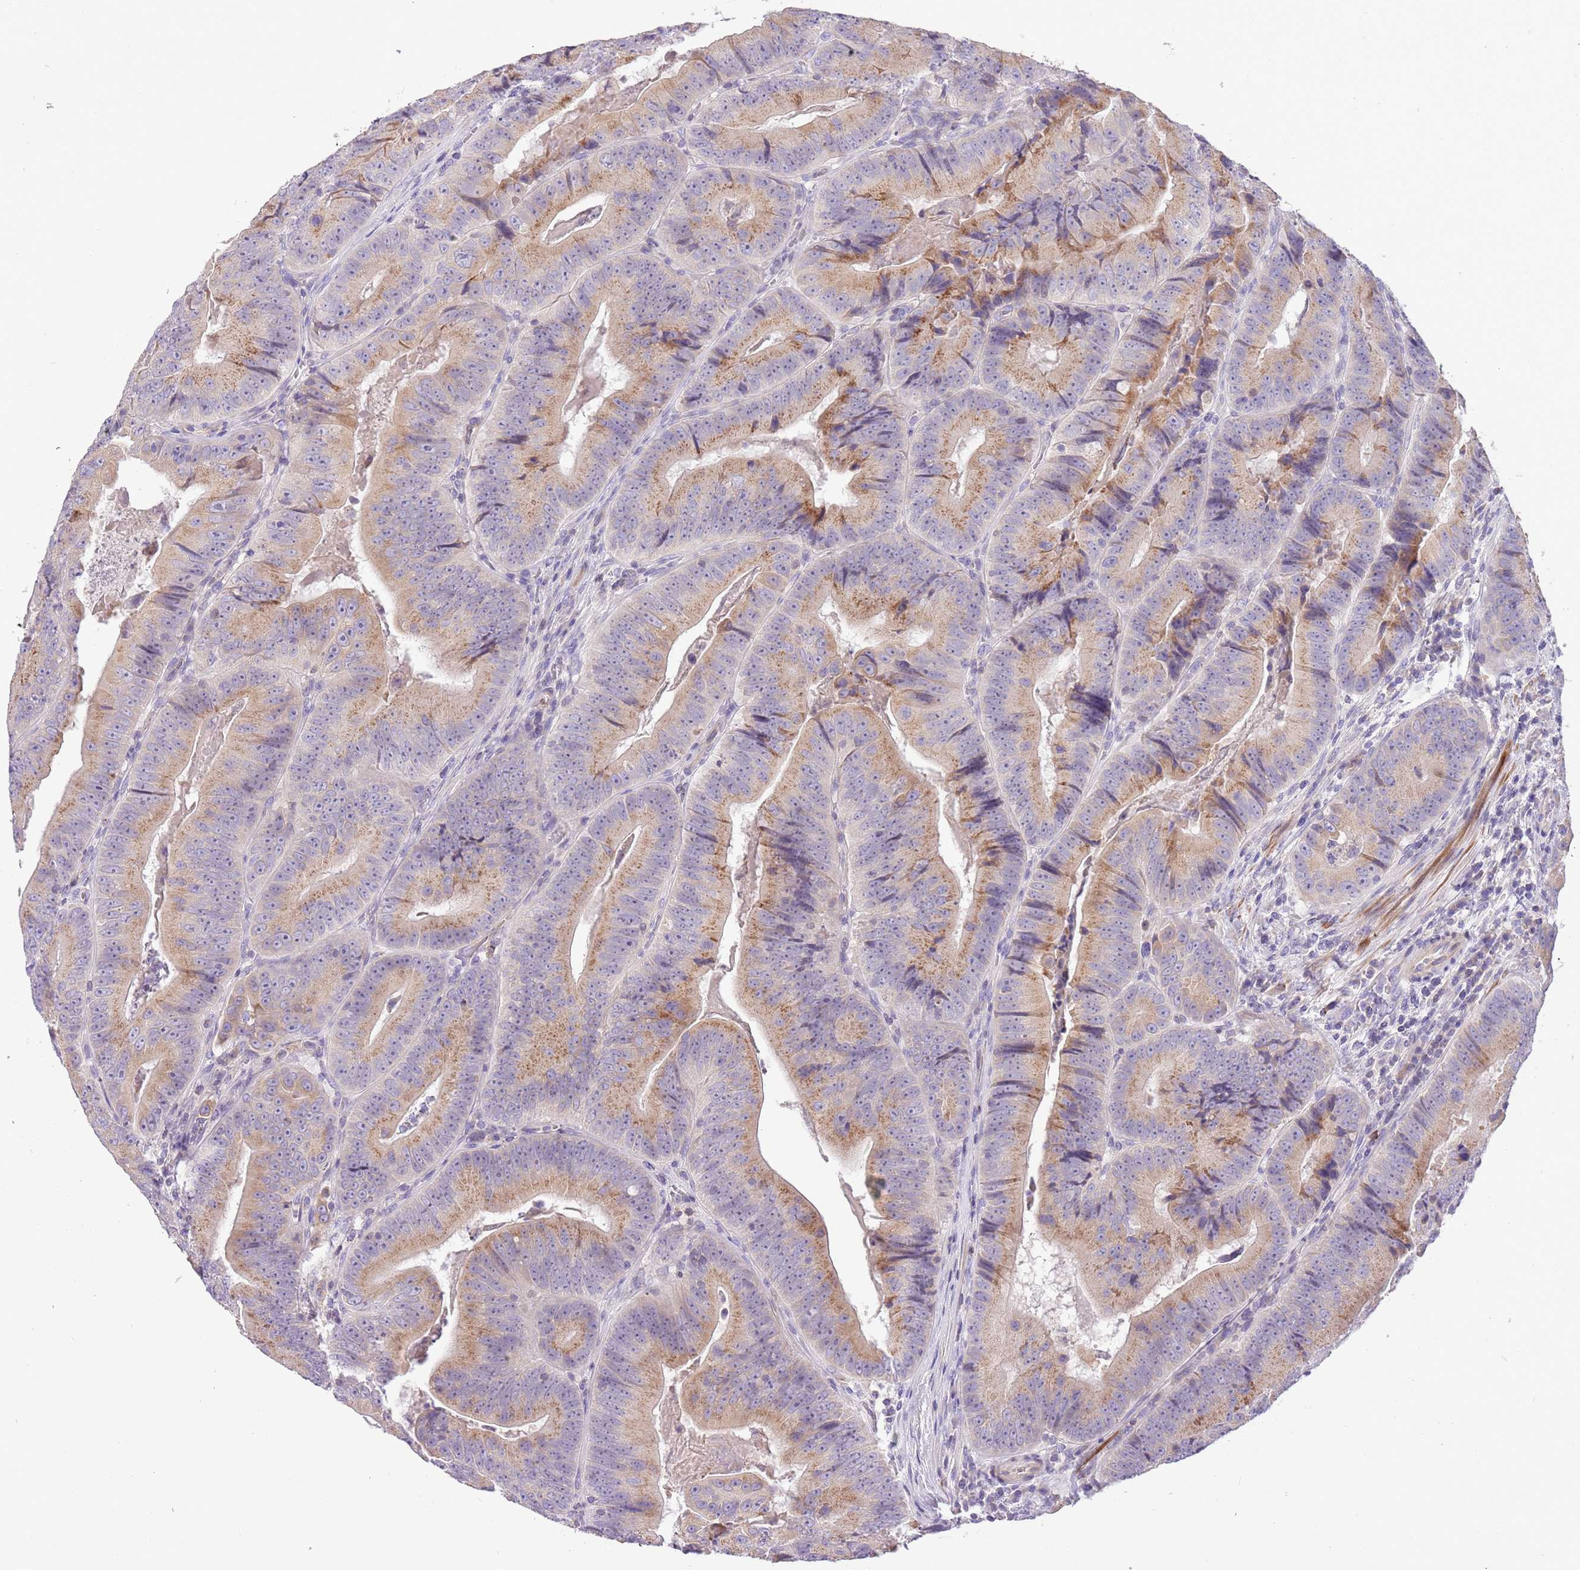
{"staining": {"intensity": "moderate", "quantity": ">75%", "location": "cytoplasmic/membranous"}, "tissue": "colorectal cancer", "cell_type": "Tumor cells", "image_type": "cancer", "snomed": [{"axis": "morphology", "description": "Adenocarcinoma, NOS"}, {"axis": "topography", "description": "Colon"}], "caption": "Protein staining demonstrates moderate cytoplasmic/membranous expression in about >75% of tumor cells in colorectal cancer.", "gene": "GLCE", "patient": {"sex": "female", "age": 86}}